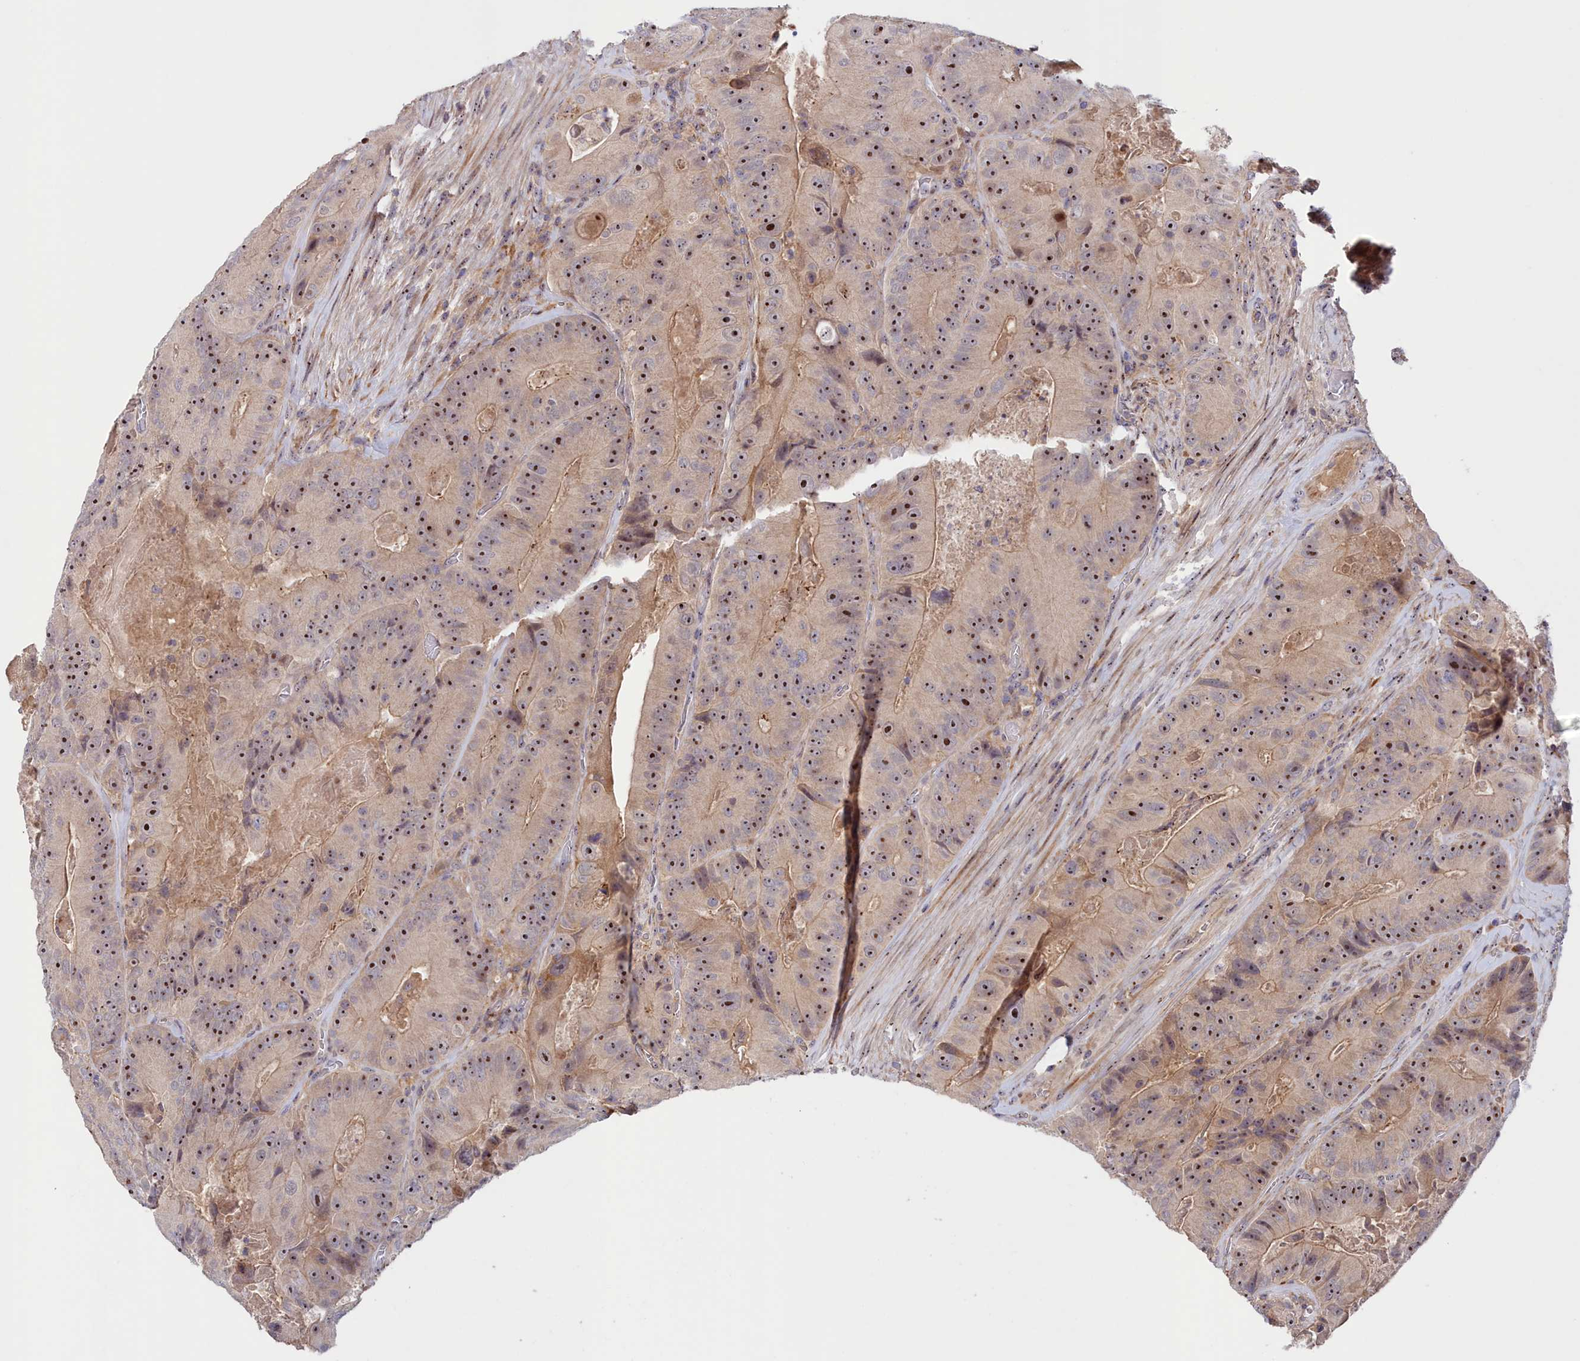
{"staining": {"intensity": "moderate", "quantity": ">75%", "location": "nuclear"}, "tissue": "colorectal cancer", "cell_type": "Tumor cells", "image_type": "cancer", "snomed": [{"axis": "morphology", "description": "Adenocarcinoma, NOS"}, {"axis": "topography", "description": "Colon"}], "caption": "Tumor cells exhibit medium levels of moderate nuclear expression in about >75% of cells in human colorectal cancer (adenocarcinoma).", "gene": "NEURL4", "patient": {"sex": "female", "age": 86}}